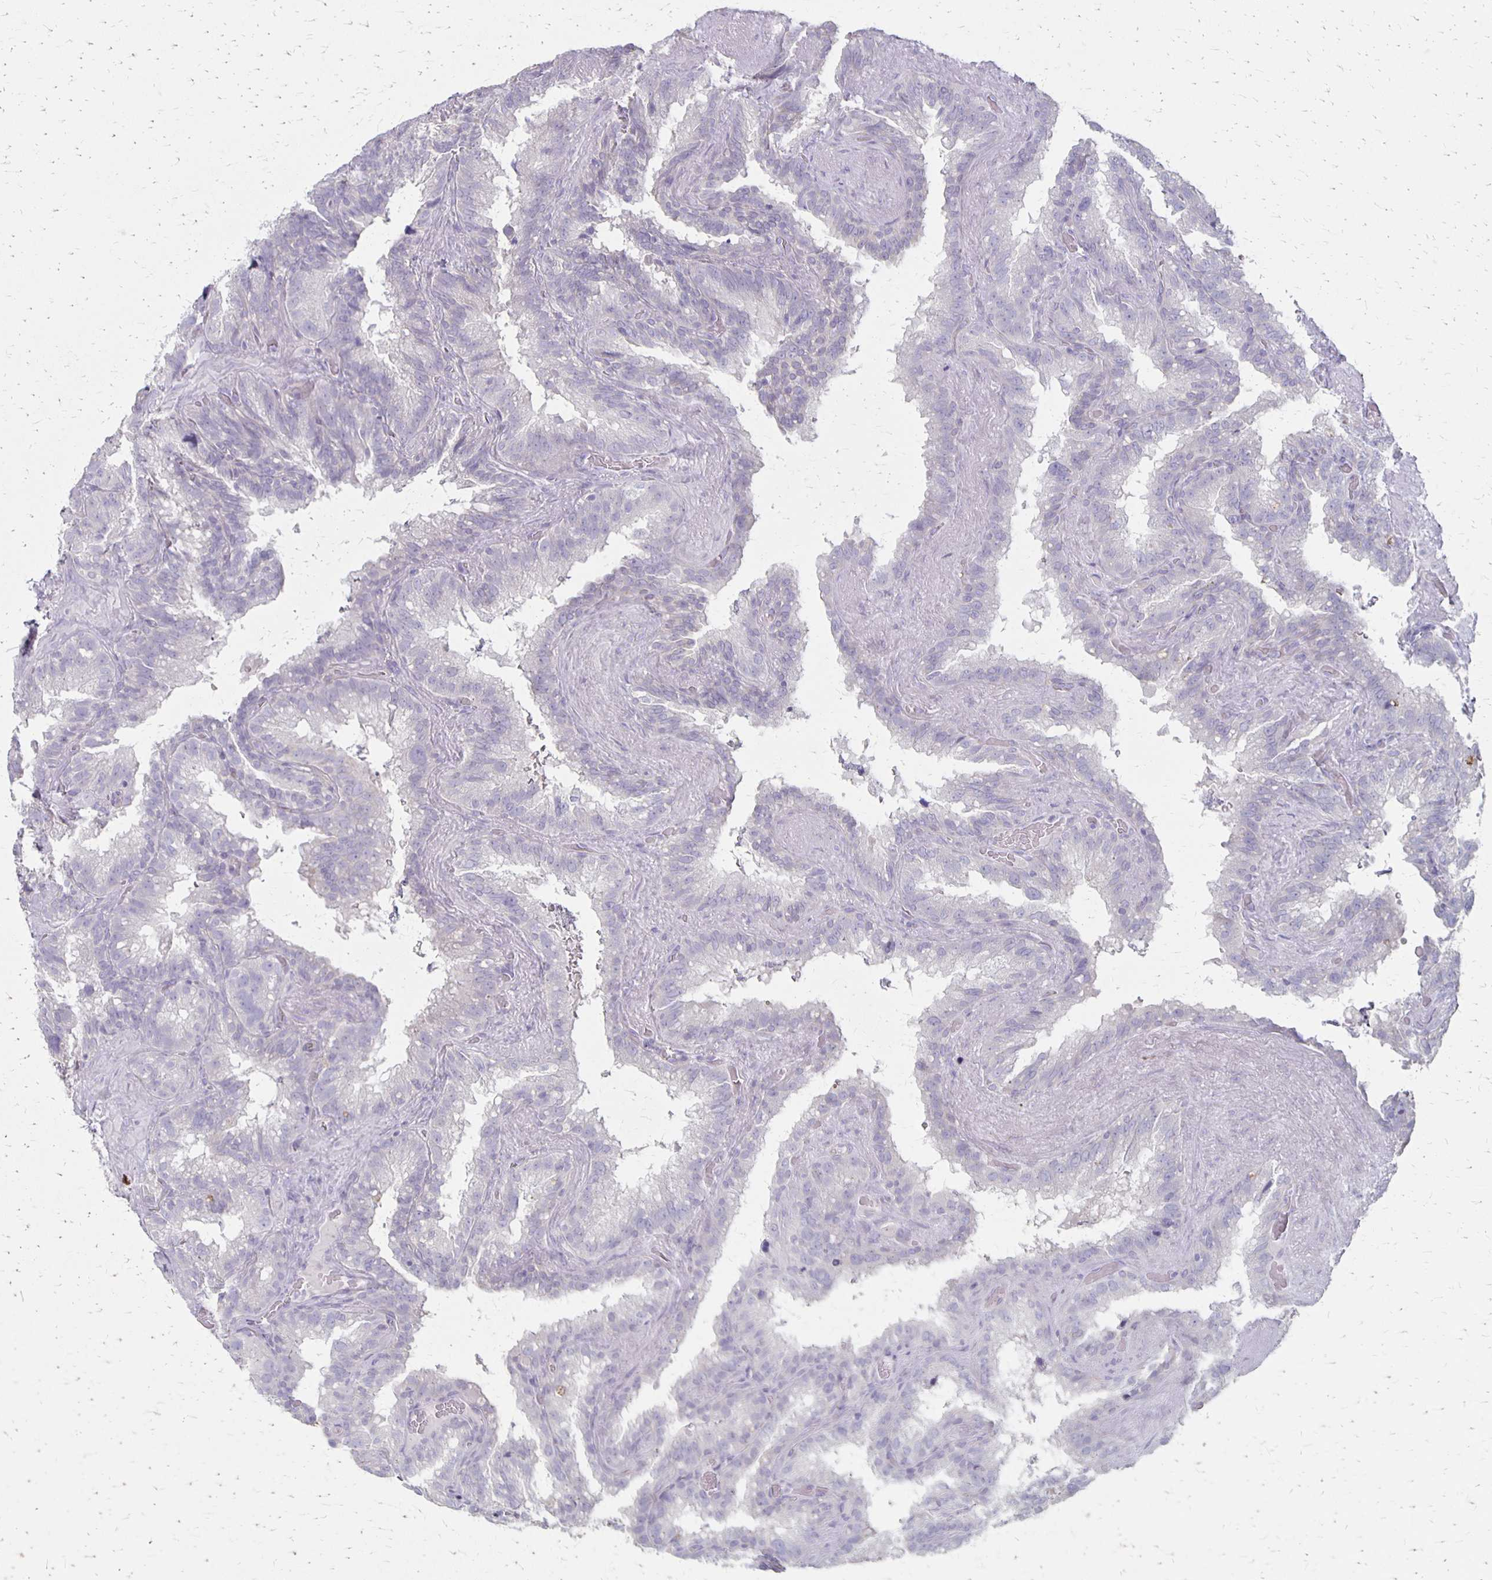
{"staining": {"intensity": "negative", "quantity": "none", "location": "none"}, "tissue": "seminal vesicle", "cell_type": "Glandular cells", "image_type": "normal", "snomed": [{"axis": "morphology", "description": "Normal tissue, NOS"}, {"axis": "topography", "description": "Seminal veicle"}], "caption": "Glandular cells show no significant protein expression in normal seminal vesicle. (Stains: DAB IHC with hematoxylin counter stain, Microscopy: brightfield microscopy at high magnification).", "gene": "HOMER1", "patient": {"sex": "male", "age": 60}}